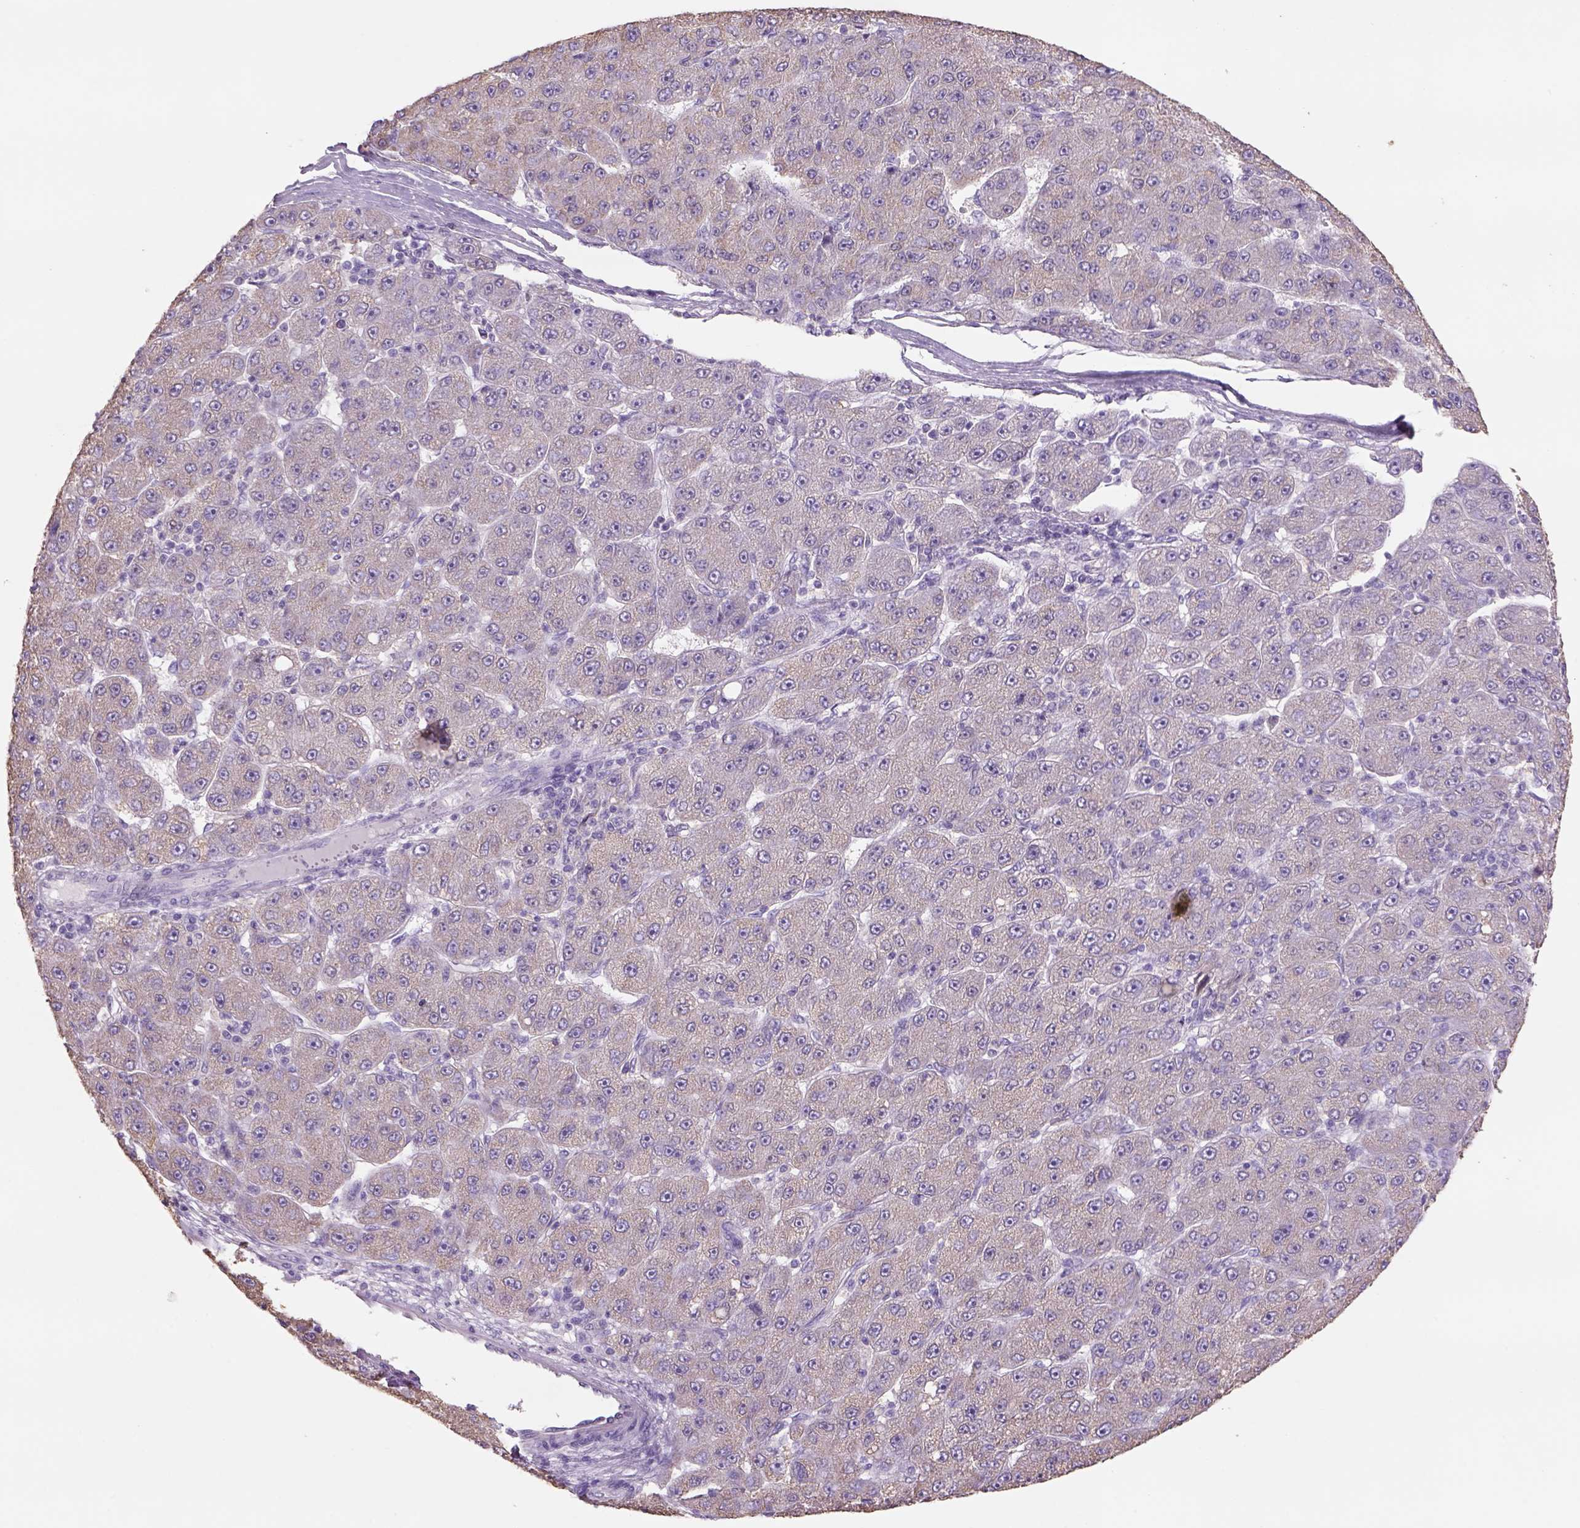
{"staining": {"intensity": "weak", "quantity": ">75%", "location": "cytoplasmic/membranous"}, "tissue": "liver cancer", "cell_type": "Tumor cells", "image_type": "cancer", "snomed": [{"axis": "morphology", "description": "Carcinoma, Hepatocellular, NOS"}, {"axis": "topography", "description": "Liver"}], "caption": "Weak cytoplasmic/membranous expression is appreciated in approximately >75% of tumor cells in hepatocellular carcinoma (liver).", "gene": "NAALAD2", "patient": {"sex": "male", "age": 67}}